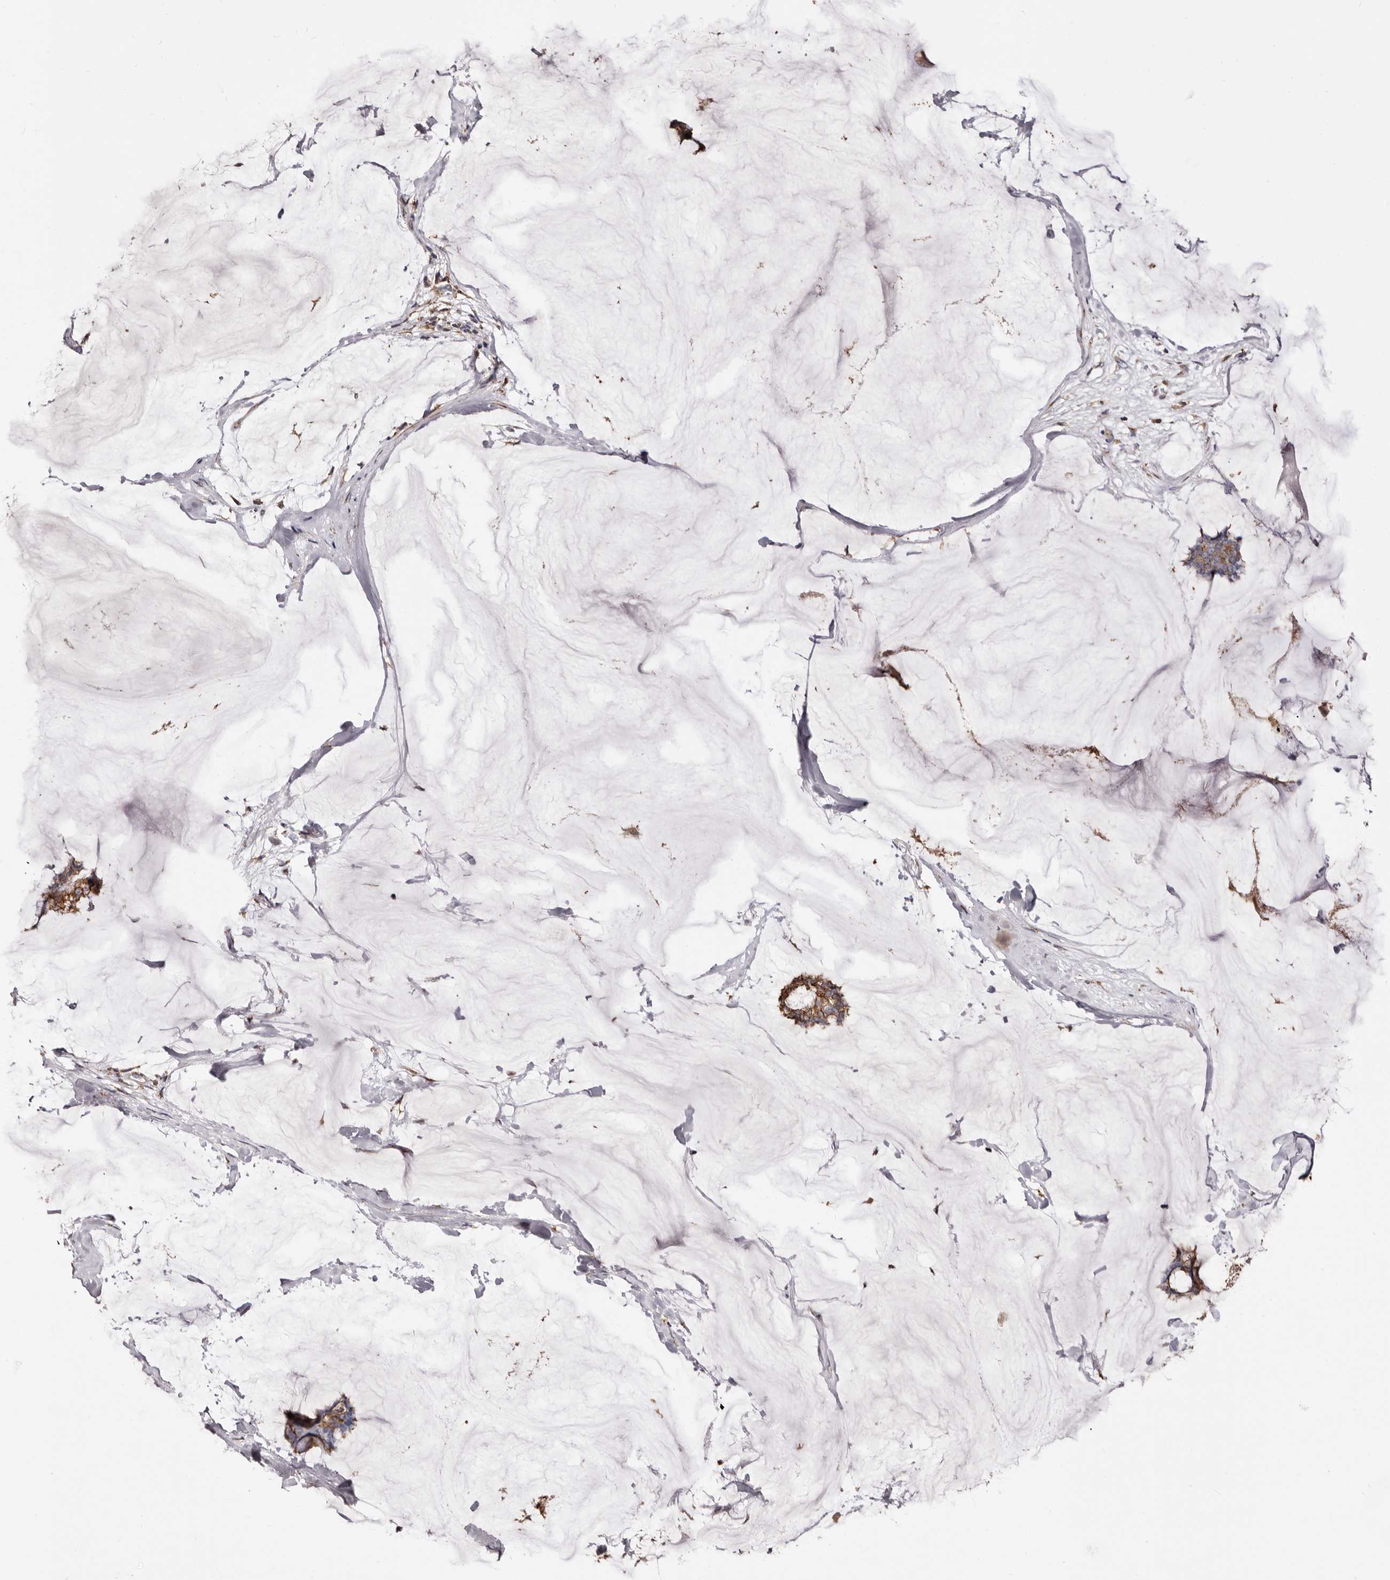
{"staining": {"intensity": "moderate", "quantity": ">75%", "location": "cytoplasmic/membranous"}, "tissue": "breast cancer", "cell_type": "Tumor cells", "image_type": "cancer", "snomed": [{"axis": "morphology", "description": "Duct carcinoma"}, {"axis": "topography", "description": "Breast"}], "caption": "Immunohistochemical staining of human breast cancer demonstrates medium levels of moderate cytoplasmic/membranous expression in about >75% of tumor cells. Nuclei are stained in blue.", "gene": "ACBD6", "patient": {"sex": "female", "age": 93}}